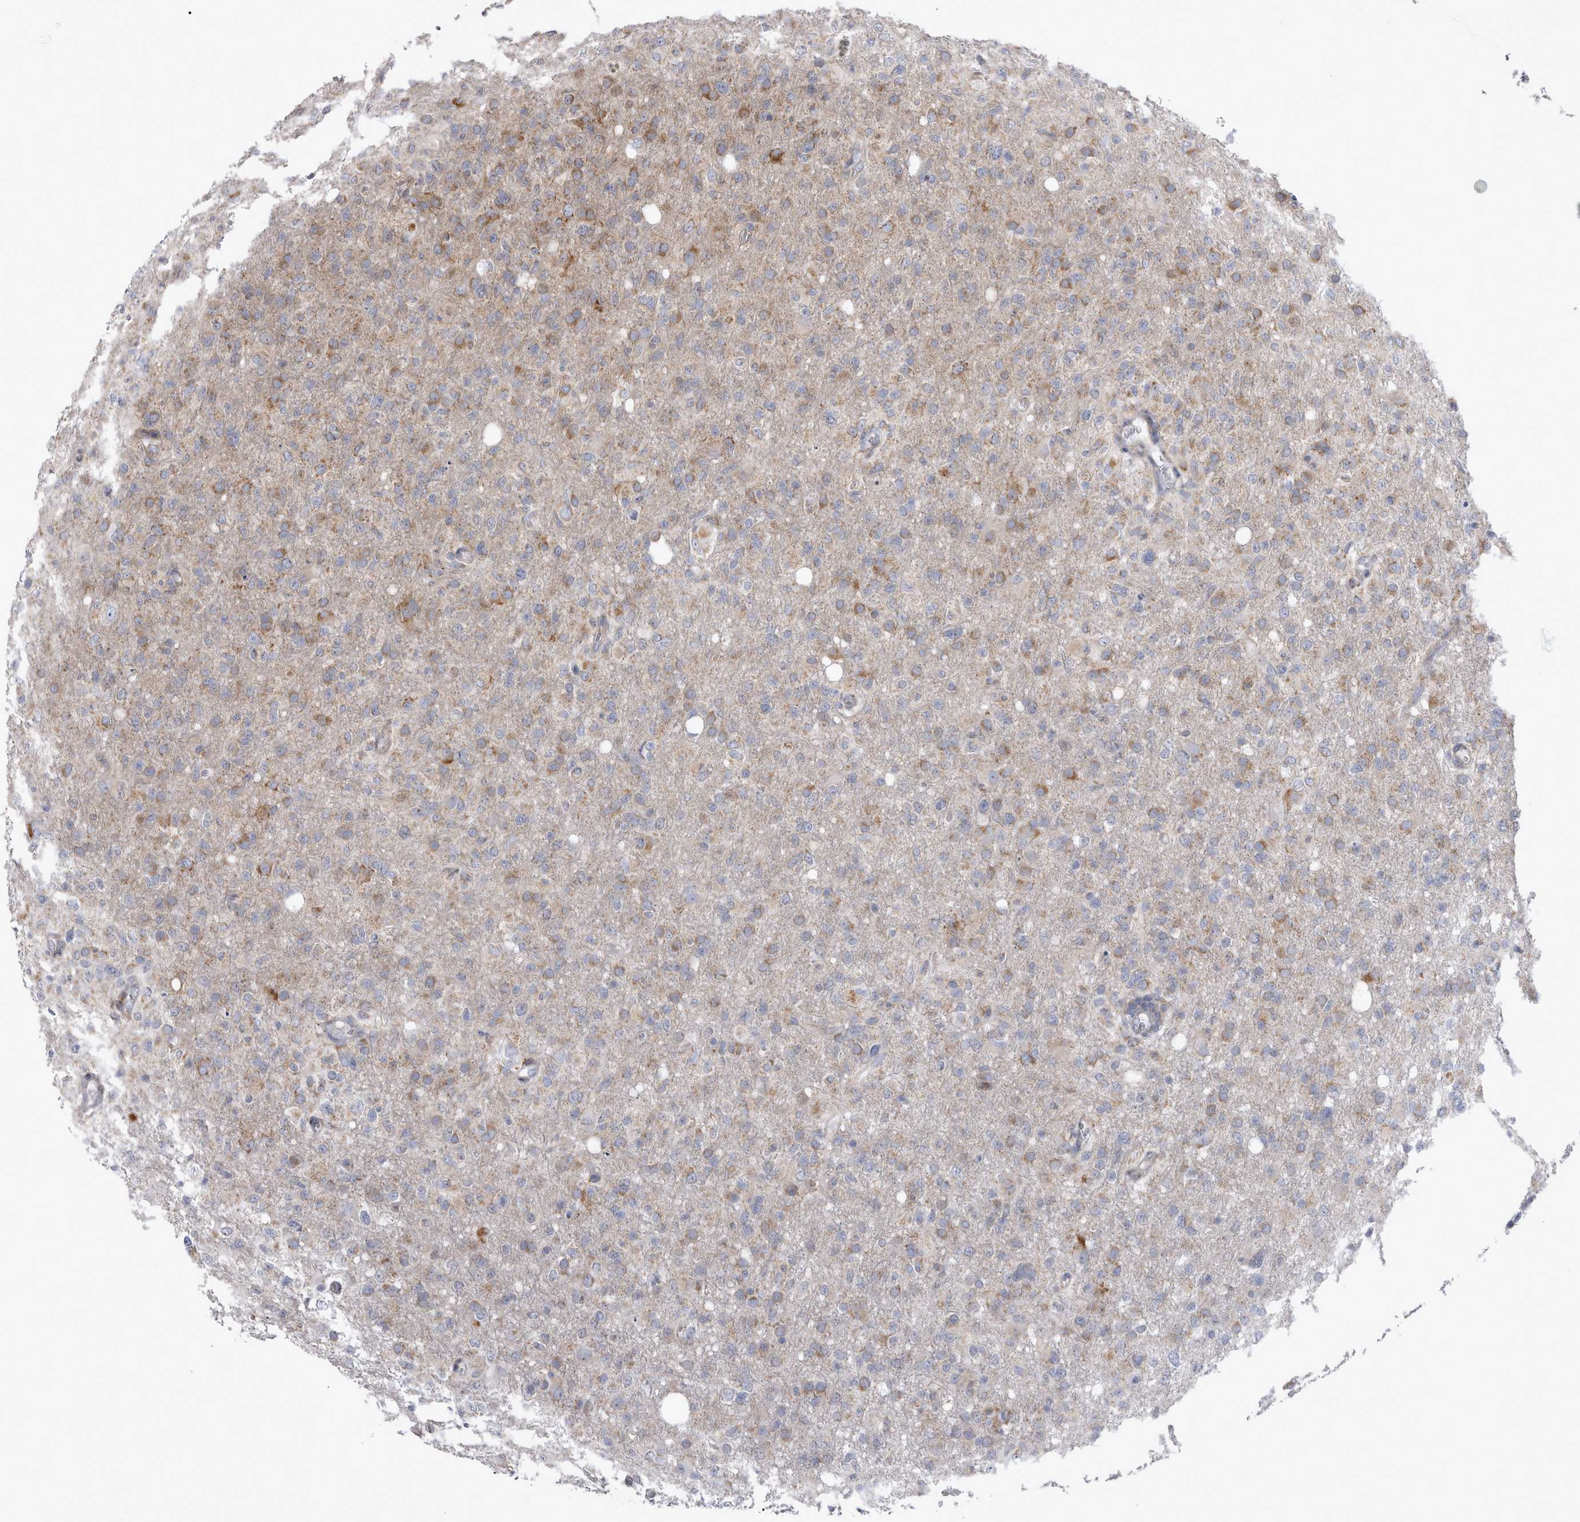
{"staining": {"intensity": "moderate", "quantity": "25%-75%", "location": "cytoplasmic/membranous"}, "tissue": "glioma", "cell_type": "Tumor cells", "image_type": "cancer", "snomed": [{"axis": "morphology", "description": "Glioma, malignant, High grade"}, {"axis": "topography", "description": "Brain"}], "caption": "Glioma tissue reveals moderate cytoplasmic/membranous positivity in about 25%-75% of tumor cells", "gene": "TSPOAP1", "patient": {"sex": "female", "age": 57}}